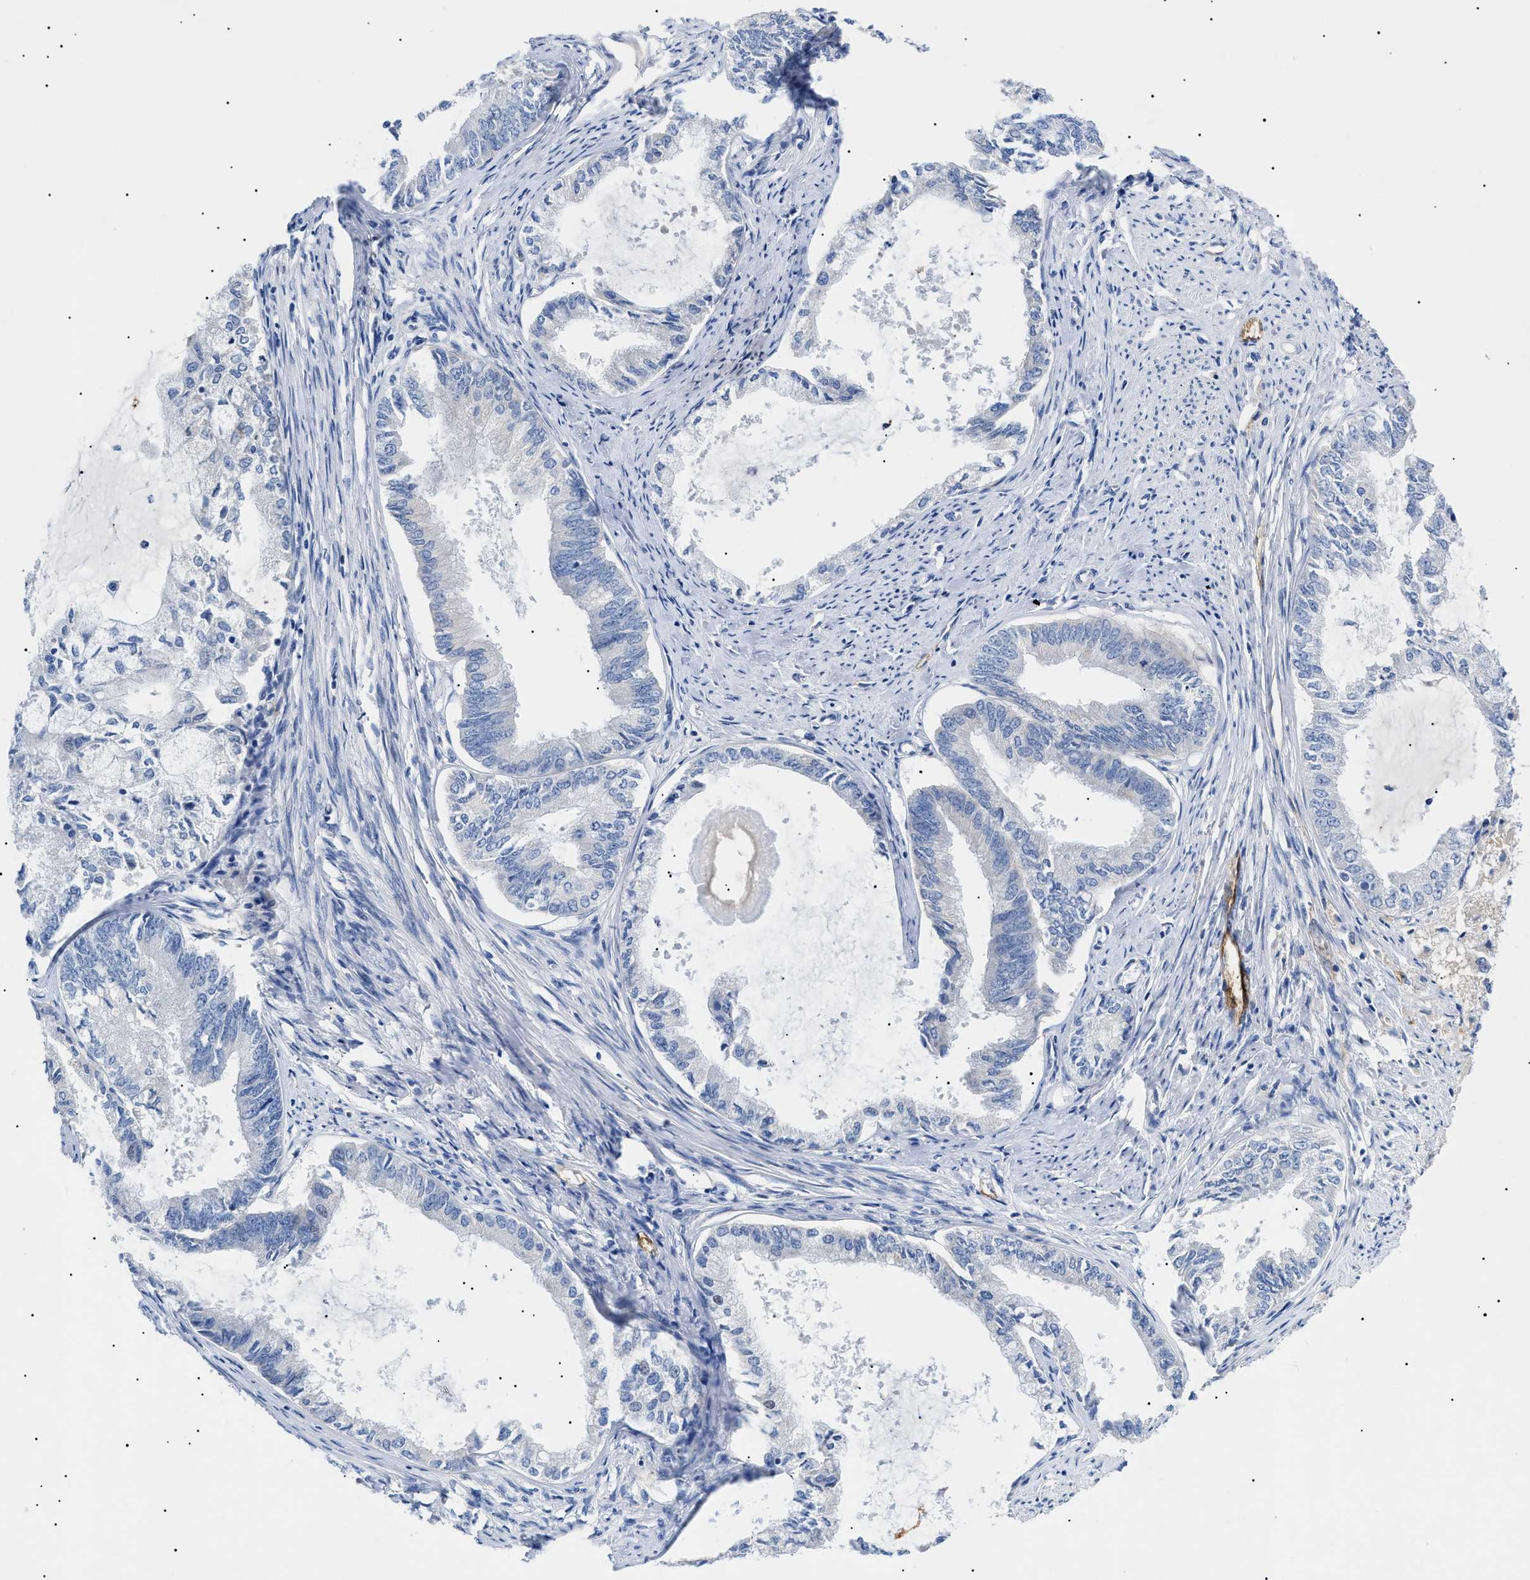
{"staining": {"intensity": "negative", "quantity": "none", "location": "none"}, "tissue": "endometrial cancer", "cell_type": "Tumor cells", "image_type": "cancer", "snomed": [{"axis": "morphology", "description": "Adenocarcinoma, NOS"}, {"axis": "topography", "description": "Endometrium"}], "caption": "DAB (3,3'-diaminobenzidine) immunohistochemical staining of human adenocarcinoma (endometrial) shows no significant expression in tumor cells.", "gene": "ACKR1", "patient": {"sex": "female", "age": 86}}